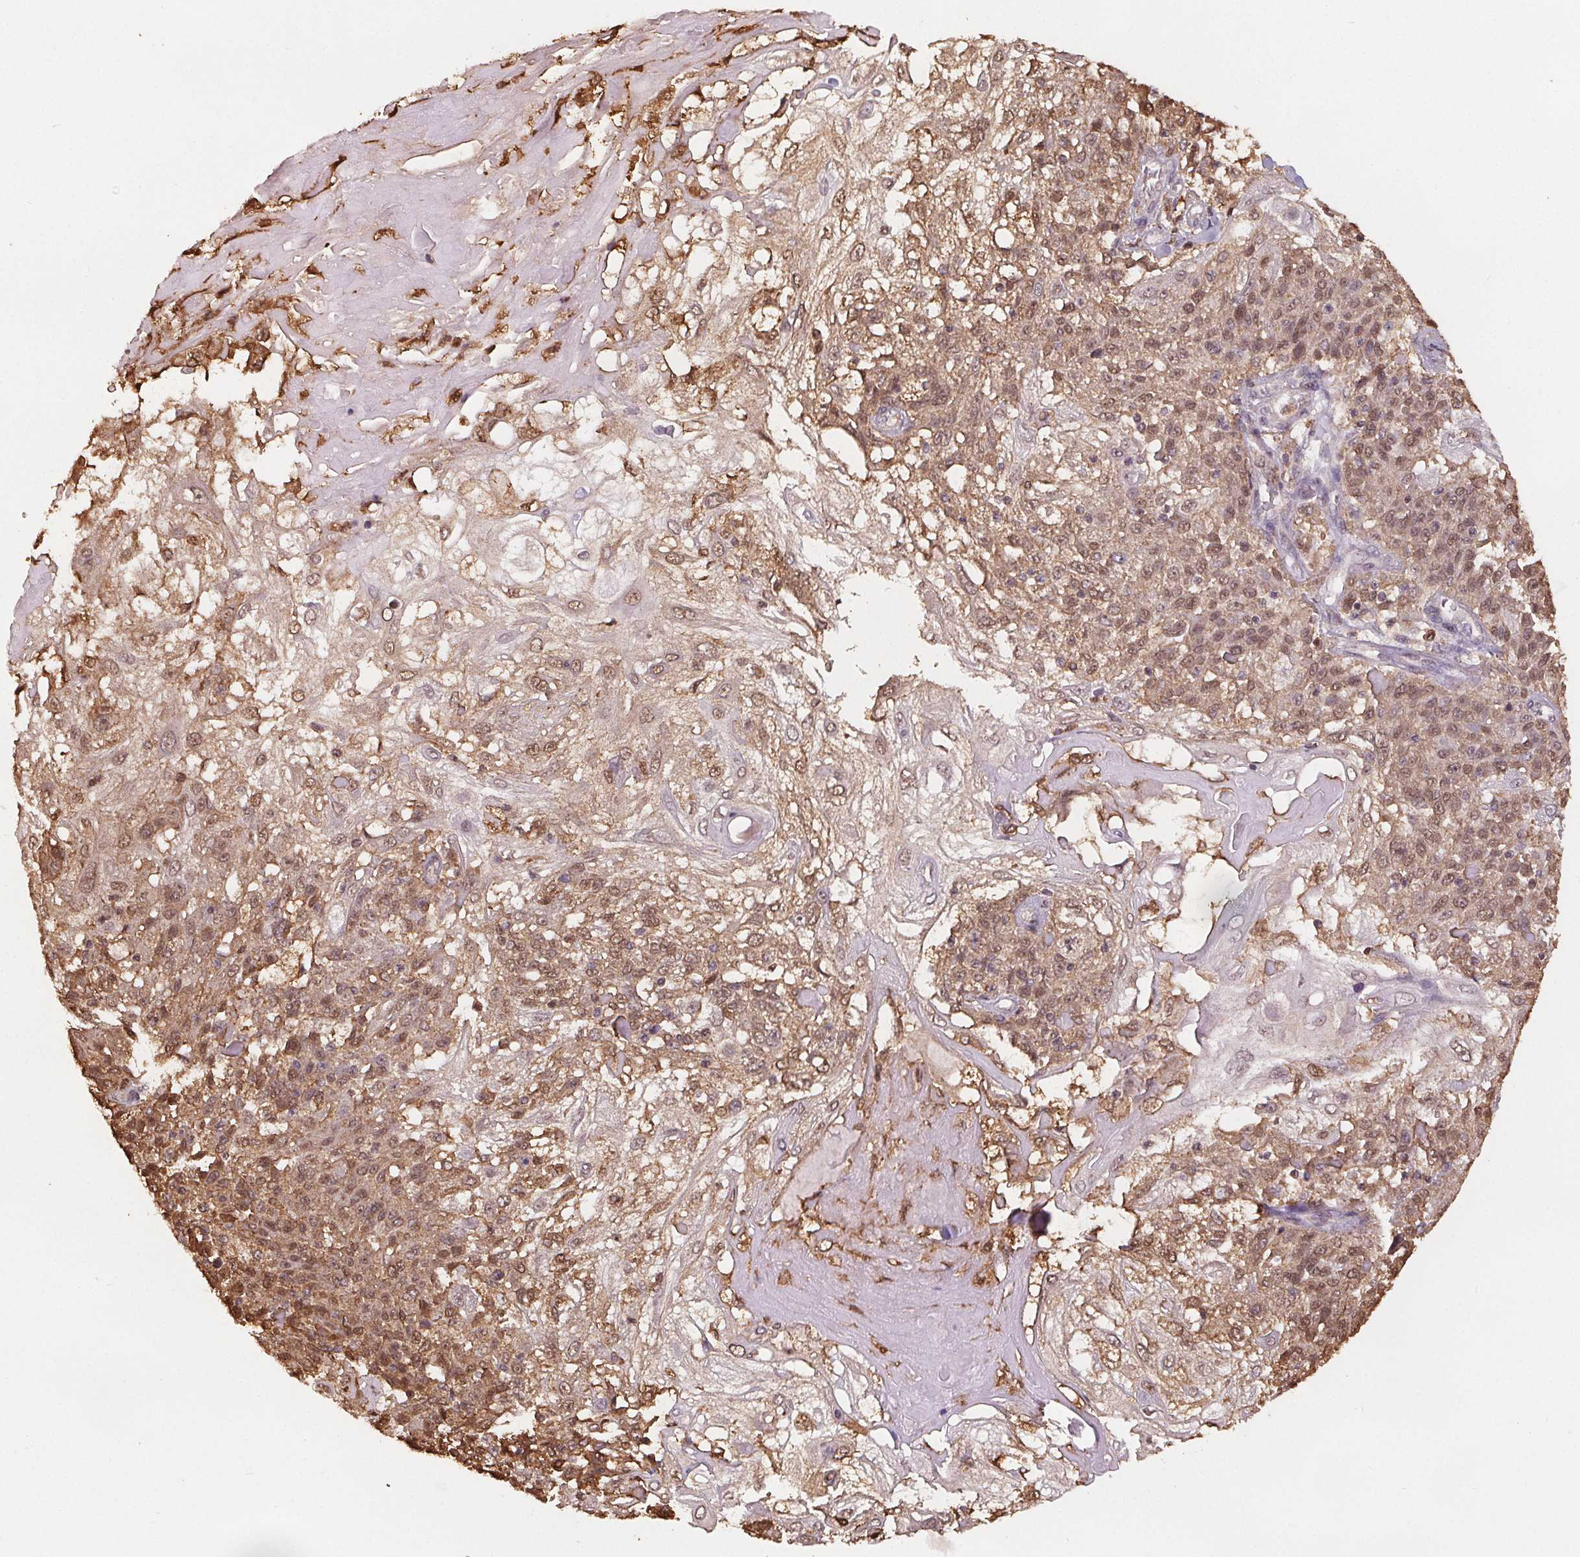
{"staining": {"intensity": "moderate", "quantity": ">75%", "location": "cytoplasmic/membranous,nuclear"}, "tissue": "skin cancer", "cell_type": "Tumor cells", "image_type": "cancer", "snomed": [{"axis": "morphology", "description": "Normal tissue, NOS"}, {"axis": "morphology", "description": "Squamous cell carcinoma, NOS"}, {"axis": "topography", "description": "Skin"}], "caption": "Immunohistochemical staining of human skin cancer (squamous cell carcinoma) exhibits medium levels of moderate cytoplasmic/membranous and nuclear staining in about >75% of tumor cells.", "gene": "ENO1", "patient": {"sex": "female", "age": 83}}